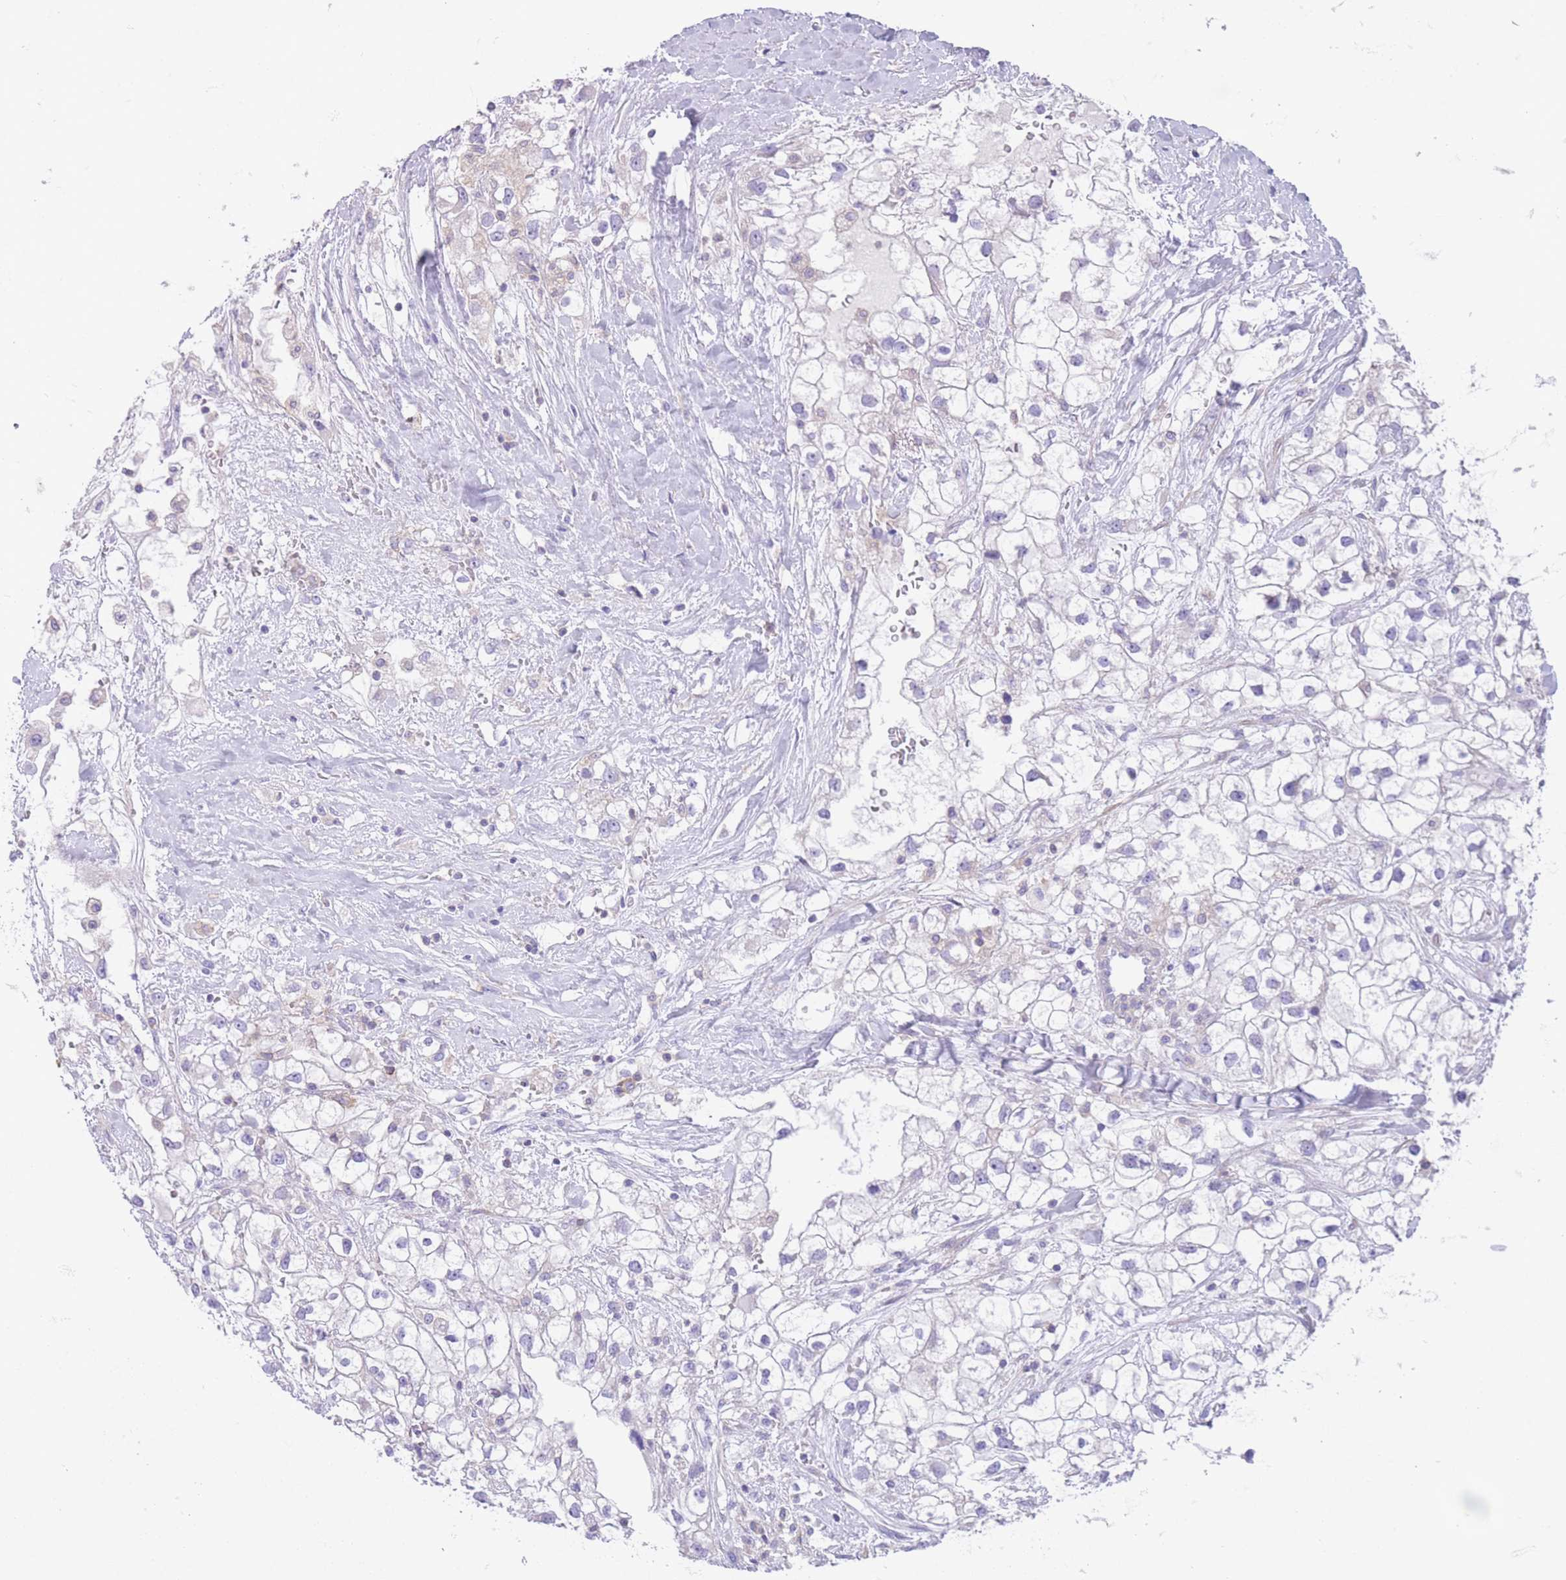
{"staining": {"intensity": "negative", "quantity": "none", "location": "none"}, "tissue": "renal cancer", "cell_type": "Tumor cells", "image_type": "cancer", "snomed": [{"axis": "morphology", "description": "Adenocarcinoma, NOS"}, {"axis": "topography", "description": "Kidney"}], "caption": "Immunohistochemical staining of renal cancer (adenocarcinoma) demonstrates no significant positivity in tumor cells.", "gene": "LDB3", "patient": {"sex": "male", "age": 59}}